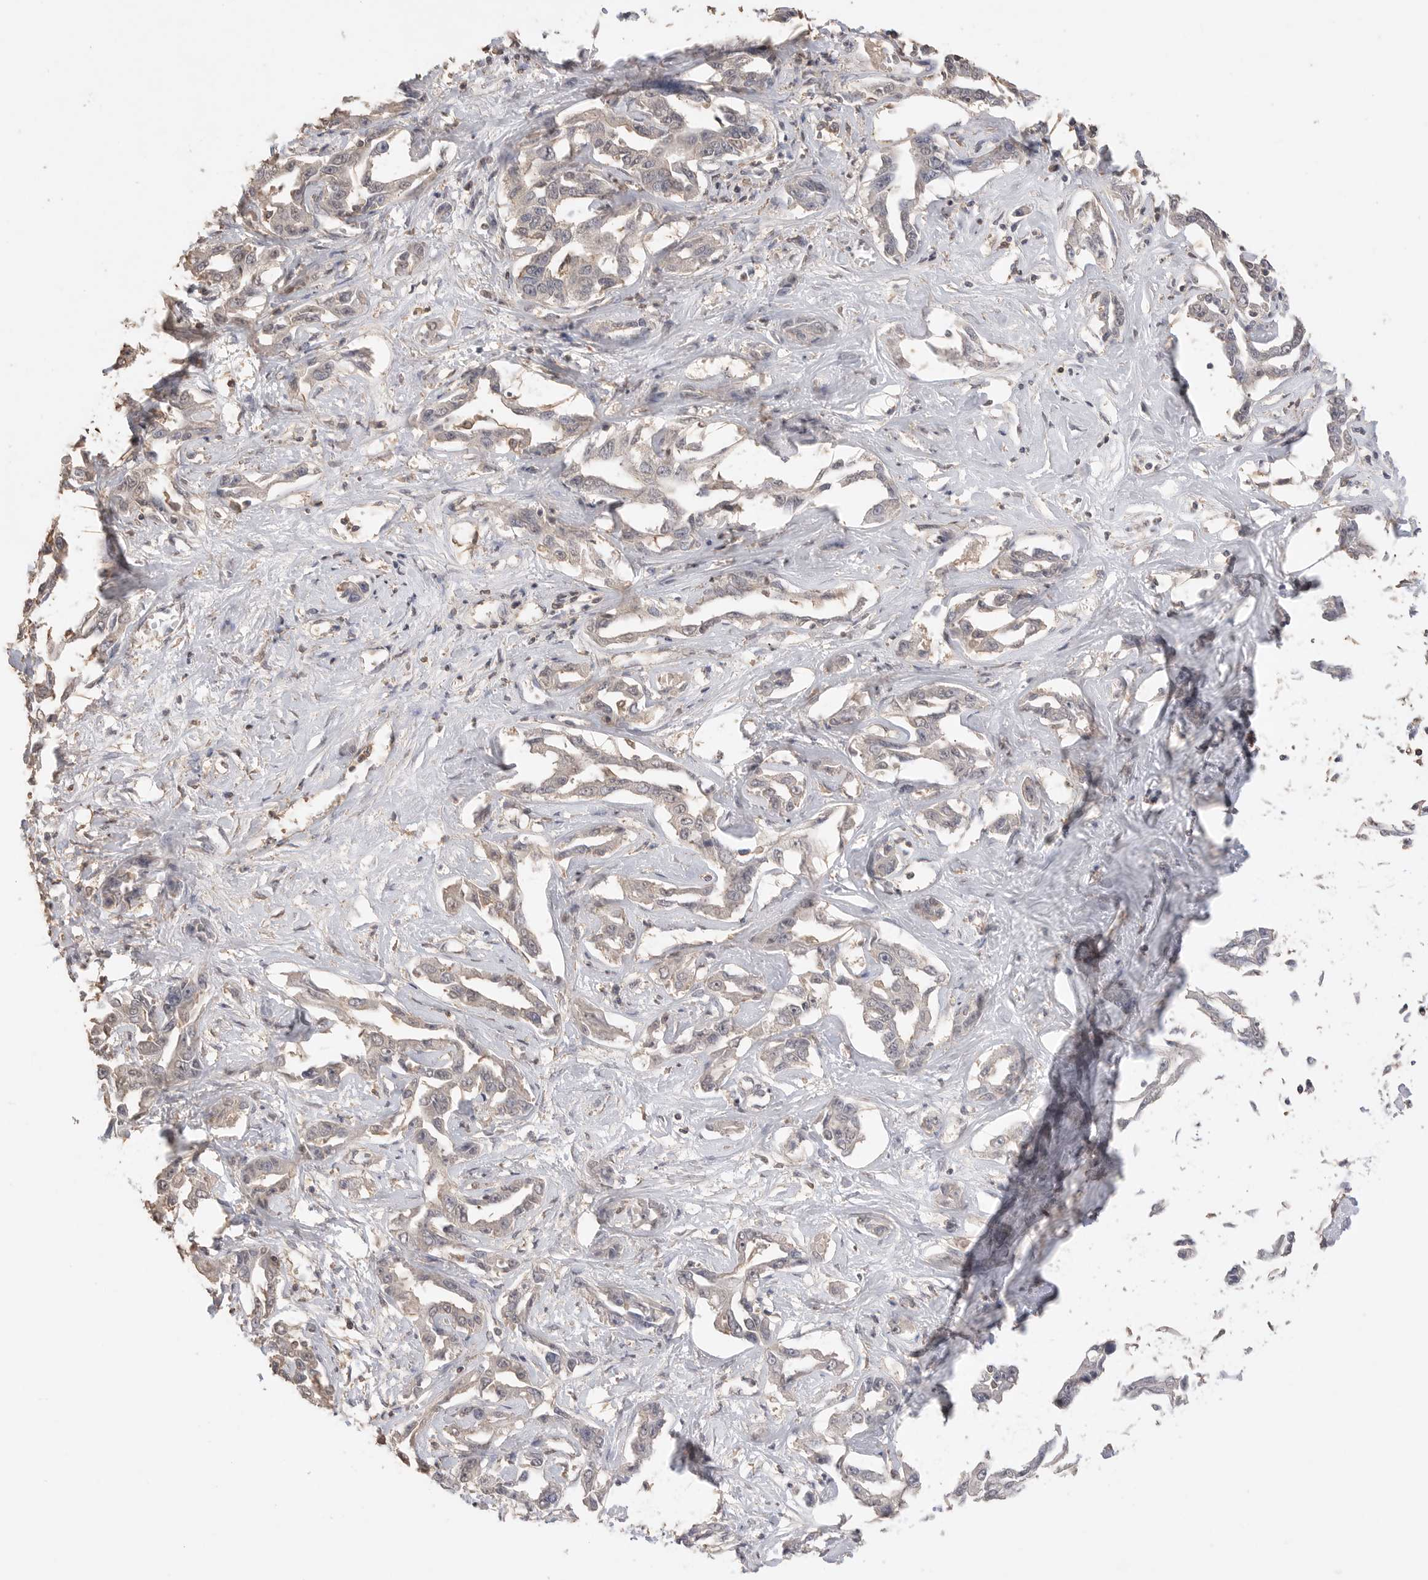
{"staining": {"intensity": "negative", "quantity": "none", "location": "none"}, "tissue": "liver cancer", "cell_type": "Tumor cells", "image_type": "cancer", "snomed": [{"axis": "morphology", "description": "Cholangiocarcinoma"}, {"axis": "topography", "description": "Liver"}], "caption": "This is a photomicrograph of immunohistochemistry staining of liver cancer (cholangiocarcinoma), which shows no positivity in tumor cells.", "gene": "MAP2K1", "patient": {"sex": "male", "age": 59}}